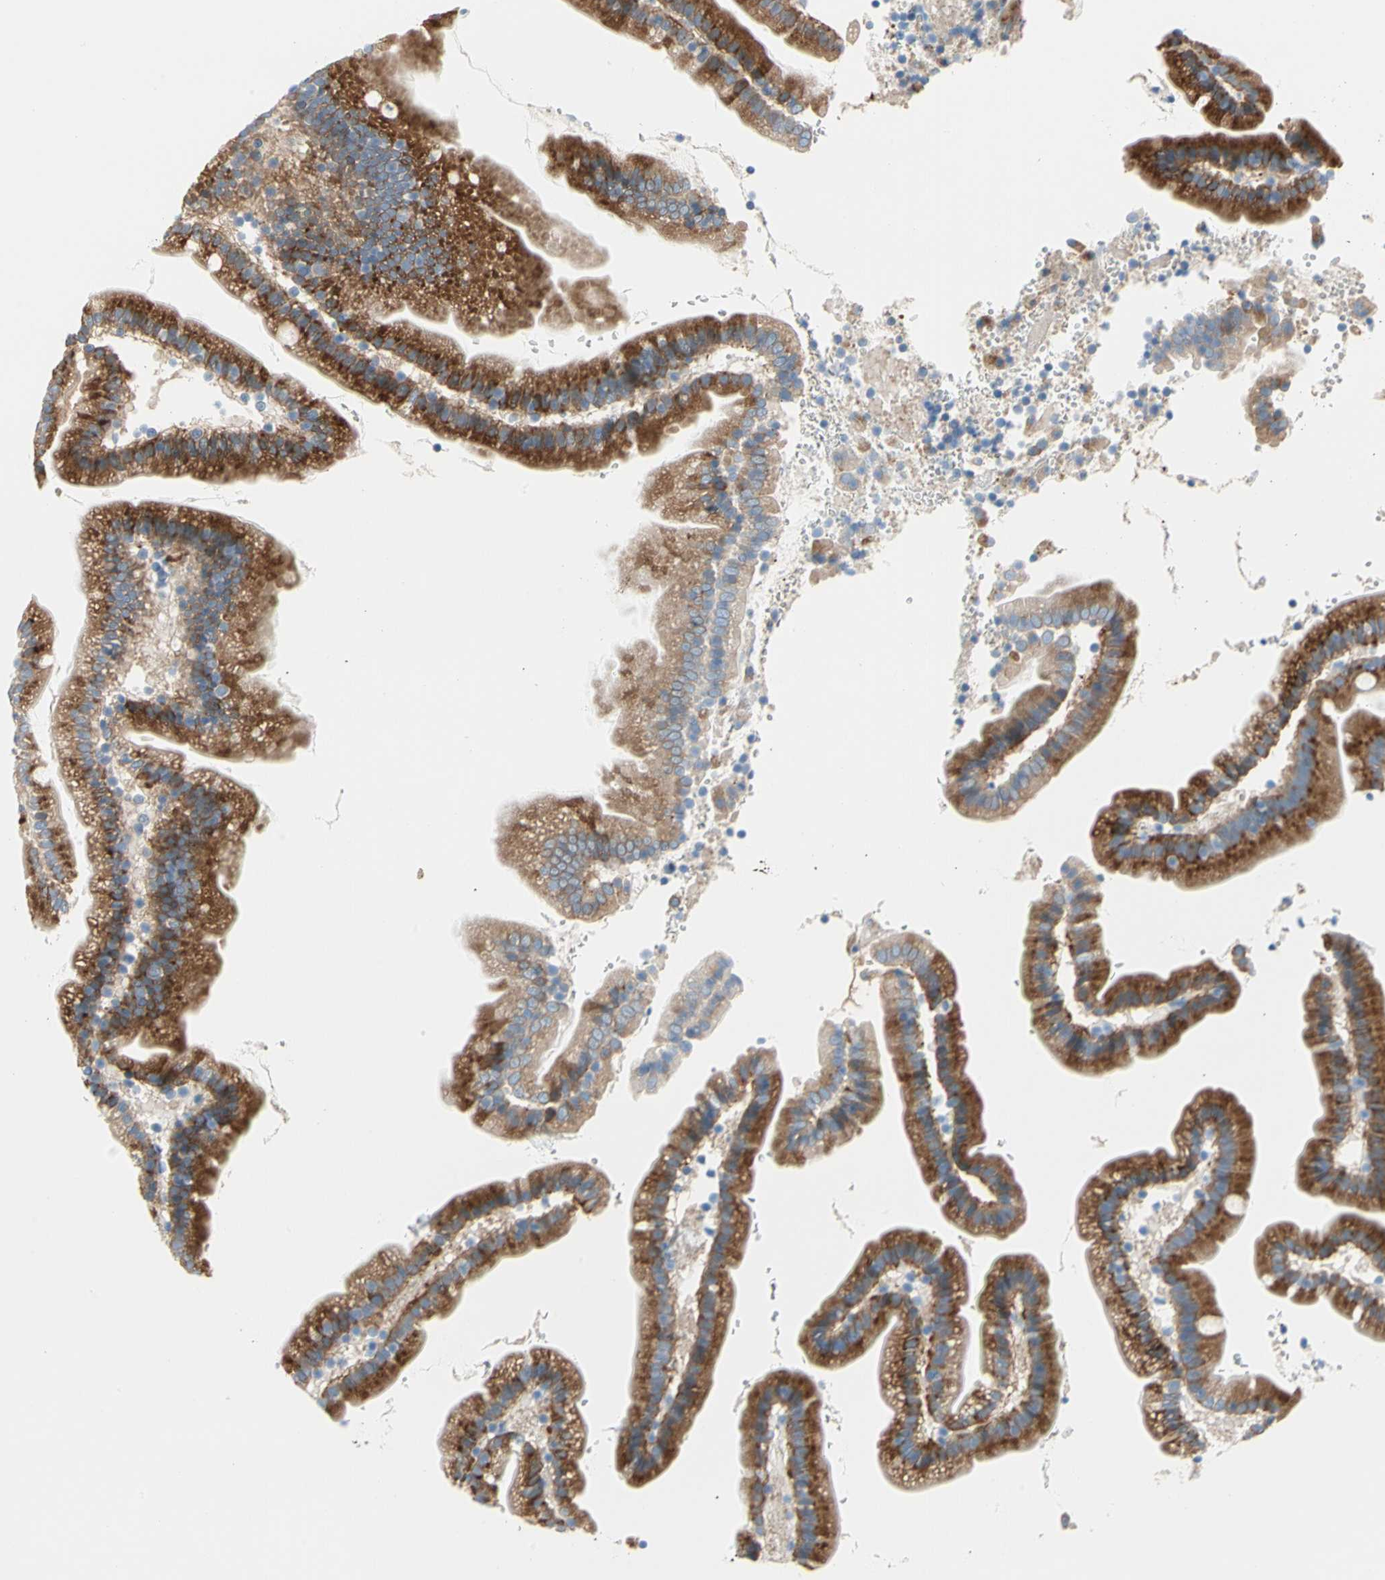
{"staining": {"intensity": "moderate", "quantity": ">75%", "location": "cytoplasmic/membranous"}, "tissue": "duodenum", "cell_type": "Glandular cells", "image_type": "normal", "snomed": [{"axis": "morphology", "description": "Normal tissue, NOS"}, {"axis": "topography", "description": "Duodenum"}], "caption": "The immunohistochemical stain shows moderate cytoplasmic/membranous staining in glandular cells of benign duodenum.", "gene": "LRPAP1", "patient": {"sex": "male", "age": 66}}